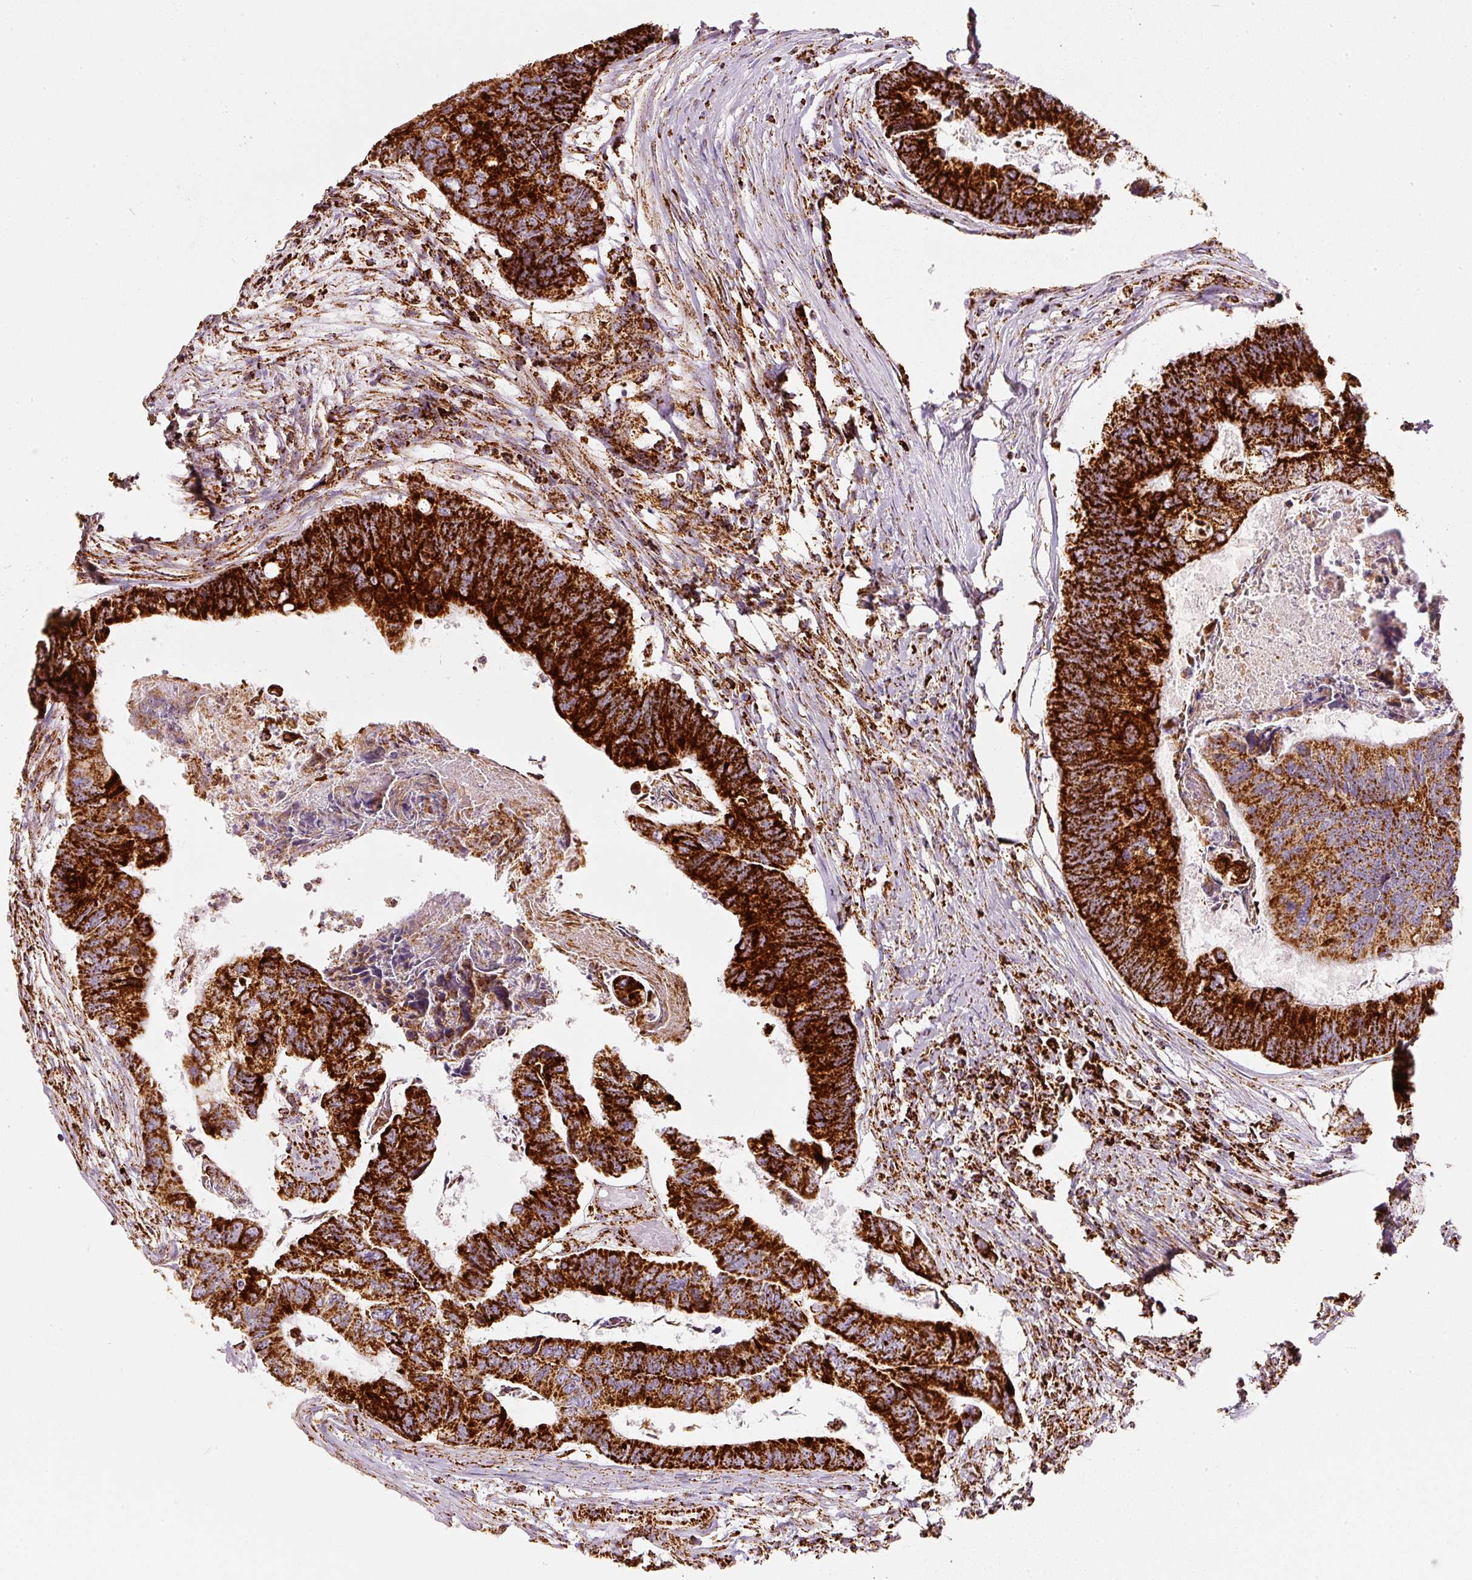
{"staining": {"intensity": "strong", "quantity": ">75%", "location": "cytoplasmic/membranous"}, "tissue": "colorectal cancer", "cell_type": "Tumor cells", "image_type": "cancer", "snomed": [{"axis": "morphology", "description": "Adenocarcinoma, NOS"}, {"axis": "topography", "description": "Colon"}], "caption": "Protein expression analysis of adenocarcinoma (colorectal) exhibits strong cytoplasmic/membranous staining in approximately >75% of tumor cells. (DAB (3,3'-diaminobenzidine) IHC with brightfield microscopy, high magnification).", "gene": "MT-CO2", "patient": {"sex": "female", "age": 67}}